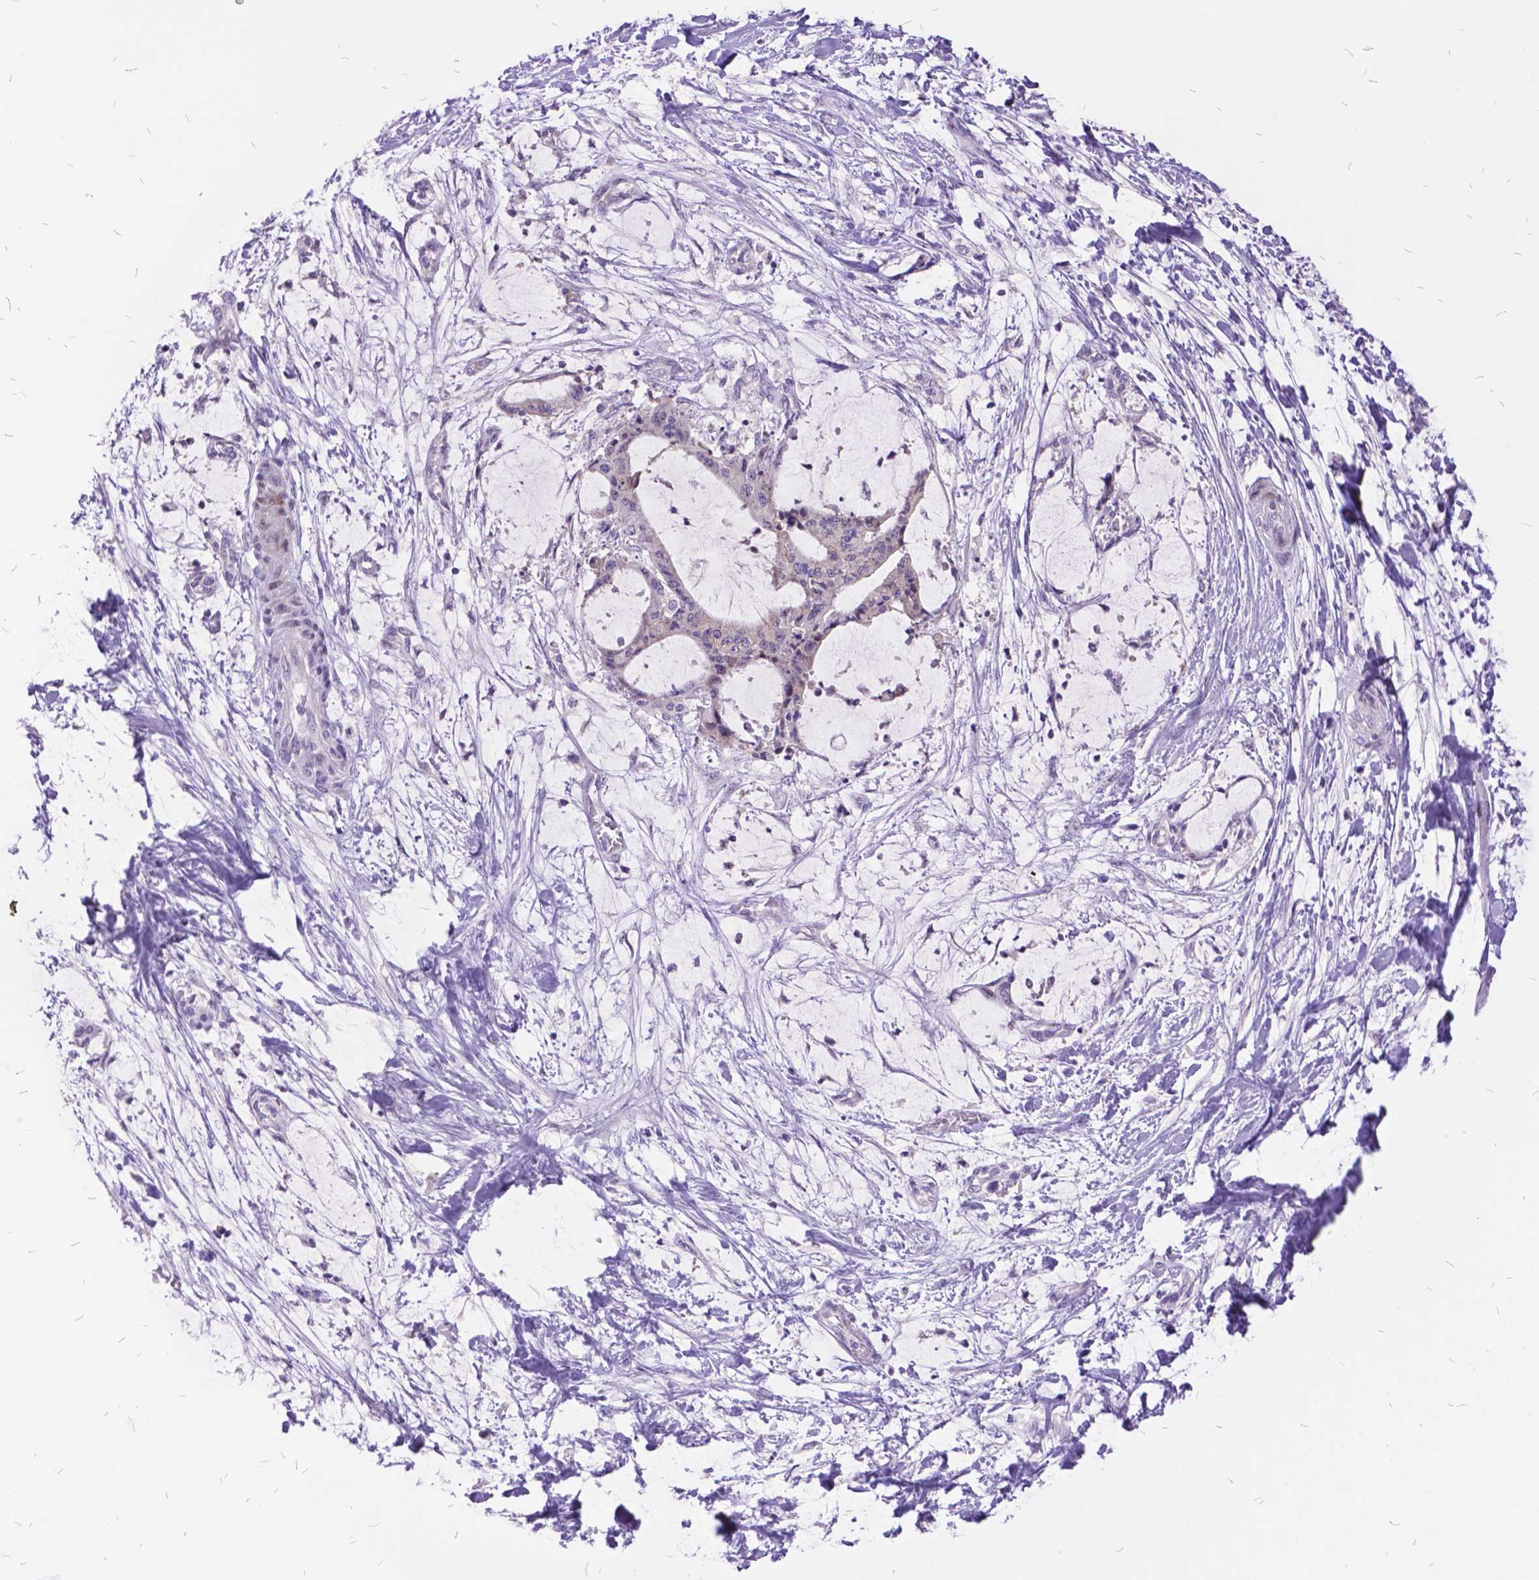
{"staining": {"intensity": "negative", "quantity": "none", "location": "none"}, "tissue": "liver cancer", "cell_type": "Tumor cells", "image_type": "cancer", "snomed": [{"axis": "morphology", "description": "Cholangiocarcinoma"}, {"axis": "topography", "description": "Liver"}], "caption": "The immunohistochemistry image has no significant expression in tumor cells of cholangiocarcinoma (liver) tissue.", "gene": "ITGB6", "patient": {"sex": "female", "age": 73}}